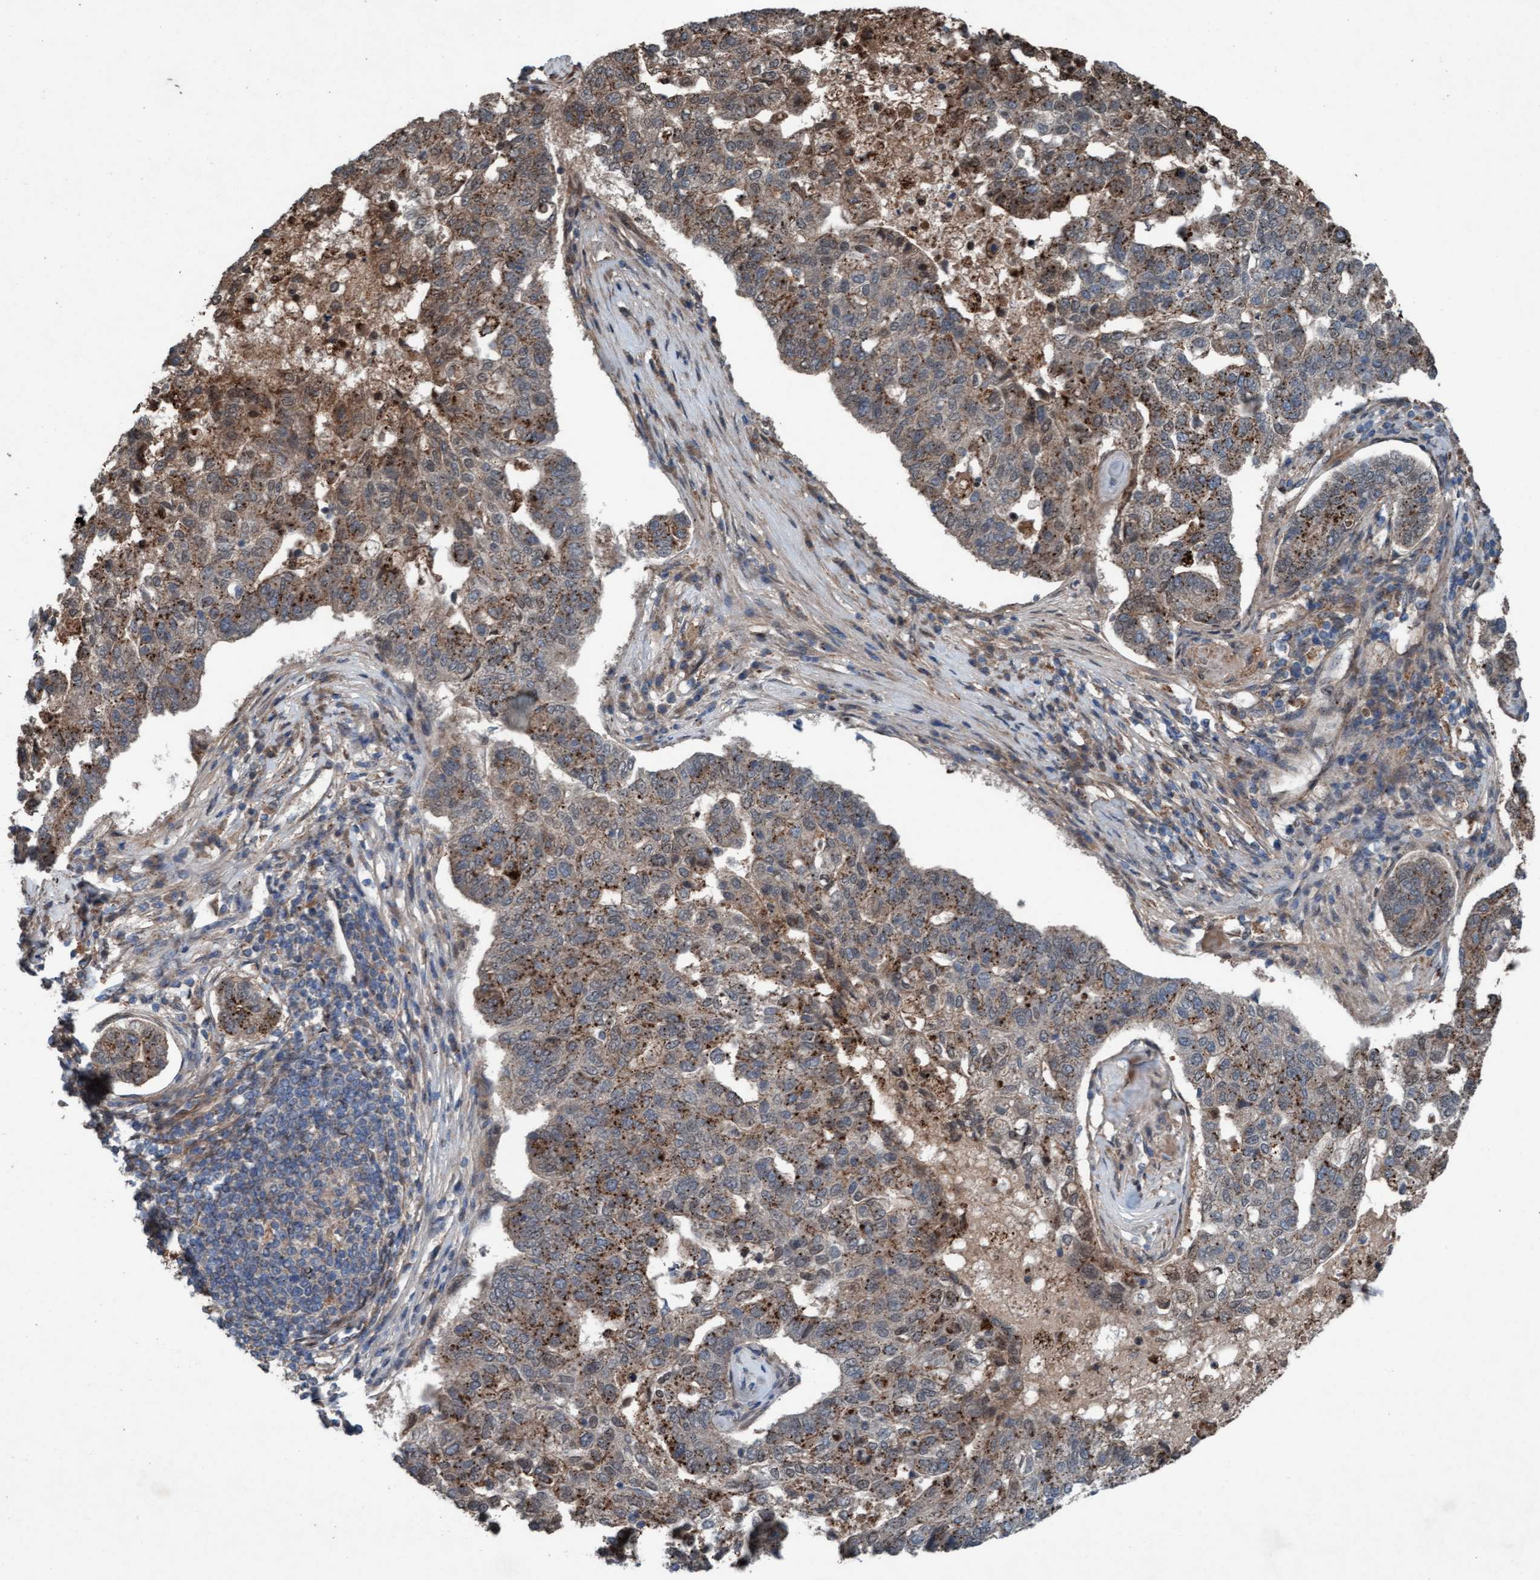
{"staining": {"intensity": "moderate", "quantity": "25%-75%", "location": "cytoplasmic/membranous"}, "tissue": "pancreatic cancer", "cell_type": "Tumor cells", "image_type": "cancer", "snomed": [{"axis": "morphology", "description": "Adenocarcinoma, NOS"}, {"axis": "topography", "description": "Pancreas"}], "caption": "Brown immunohistochemical staining in pancreatic cancer reveals moderate cytoplasmic/membranous staining in about 25%-75% of tumor cells.", "gene": "PLXNB2", "patient": {"sex": "female", "age": 61}}